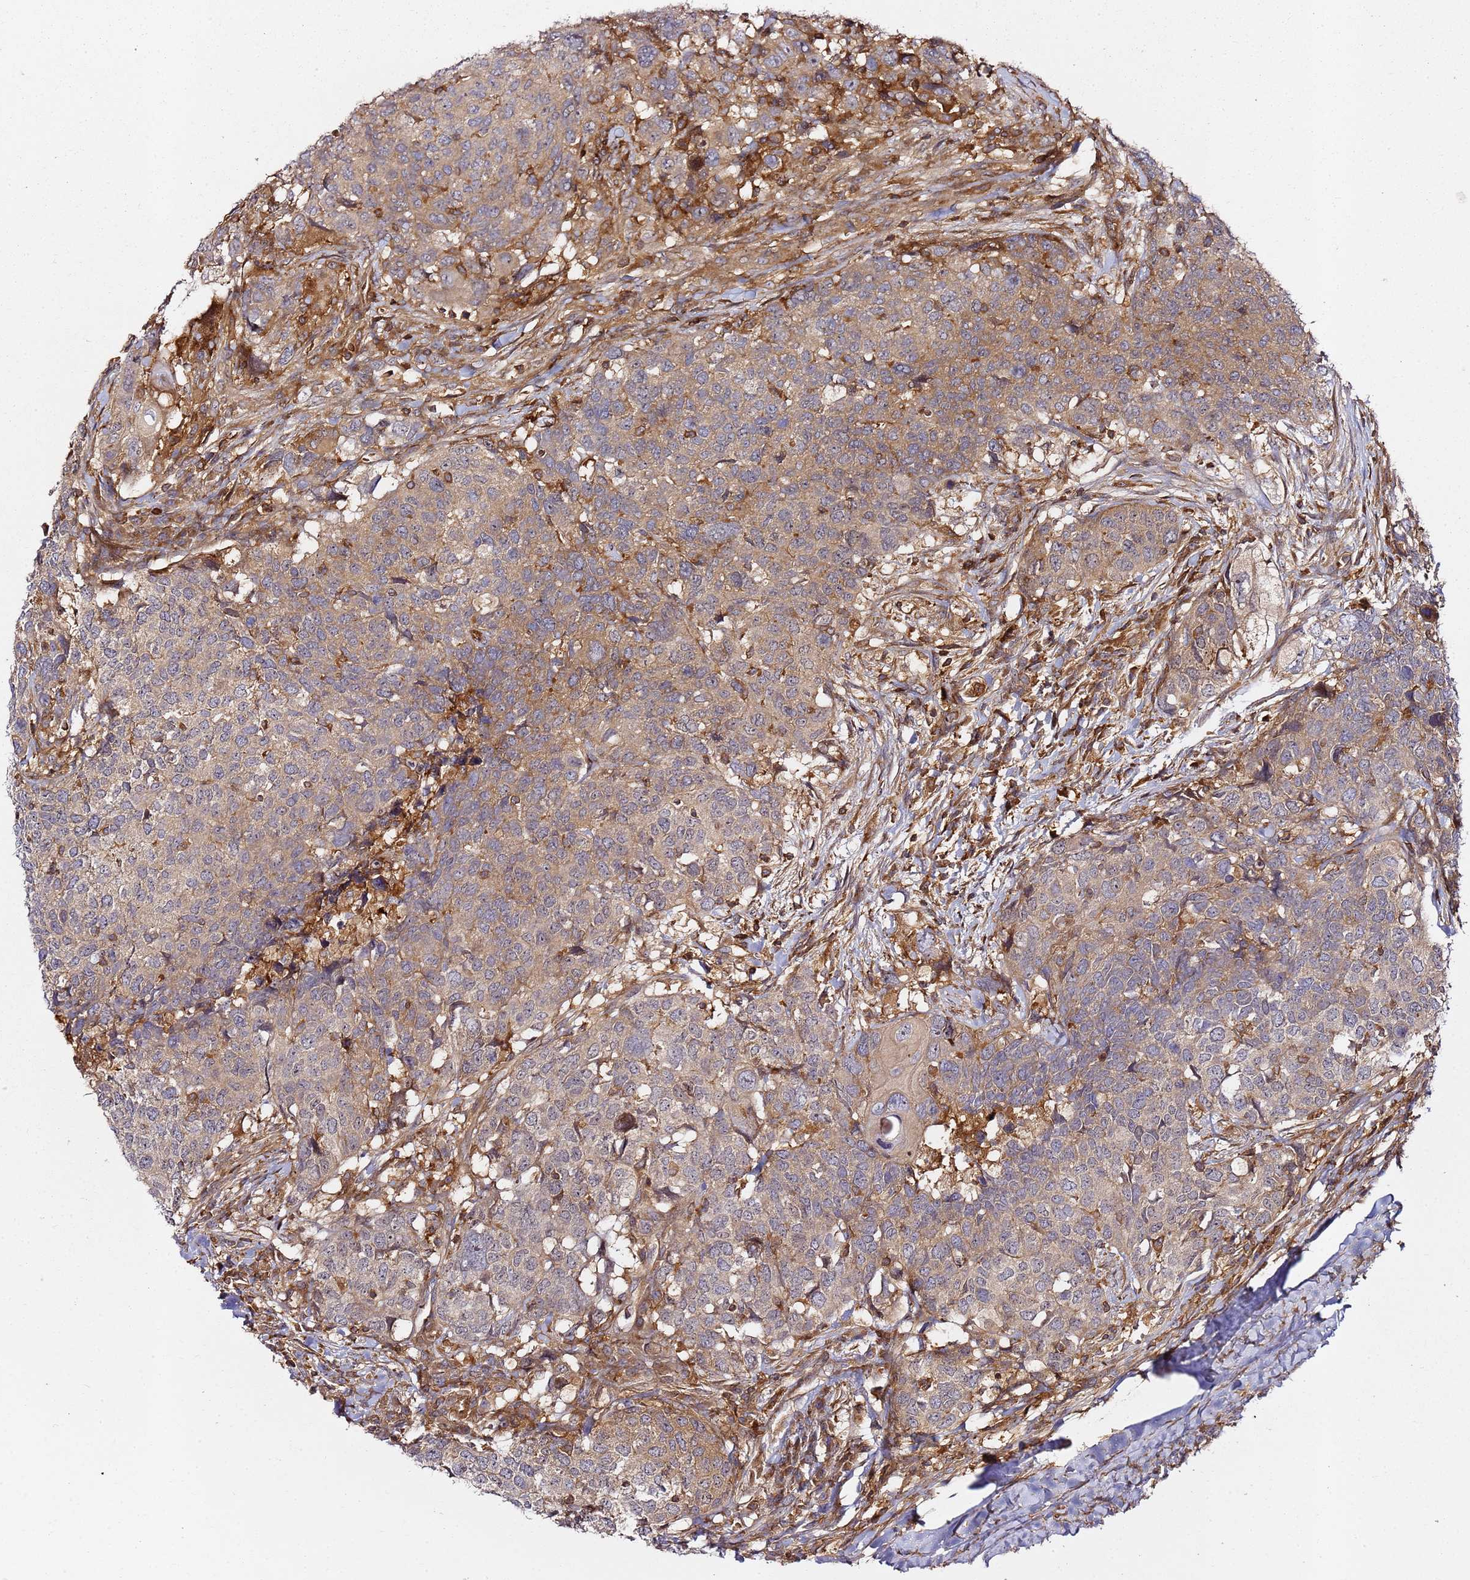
{"staining": {"intensity": "weak", "quantity": "25%-75%", "location": "cytoplasmic/membranous"}, "tissue": "head and neck cancer", "cell_type": "Tumor cells", "image_type": "cancer", "snomed": [{"axis": "morphology", "description": "Normal tissue, NOS"}, {"axis": "morphology", "description": "Squamous cell carcinoma, NOS"}, {"axis": "topography", "description": "Skeletal muscle"}, {"axis": "topography", "description": "Vascular tissue"}, {"axis": "topography", "description": "Peripheral nerve tissue"}, {"axis": "topography", "description": "Head-Neck"}], "caption": "The immunohistochemical stain shows weak cytoplasmic/membranous staining in tumor cells of head and neck cancer (squamous cell carcinoma) tissue.", "gene": "PRMT7", "patient": {"sex": "male", "age": 66}}